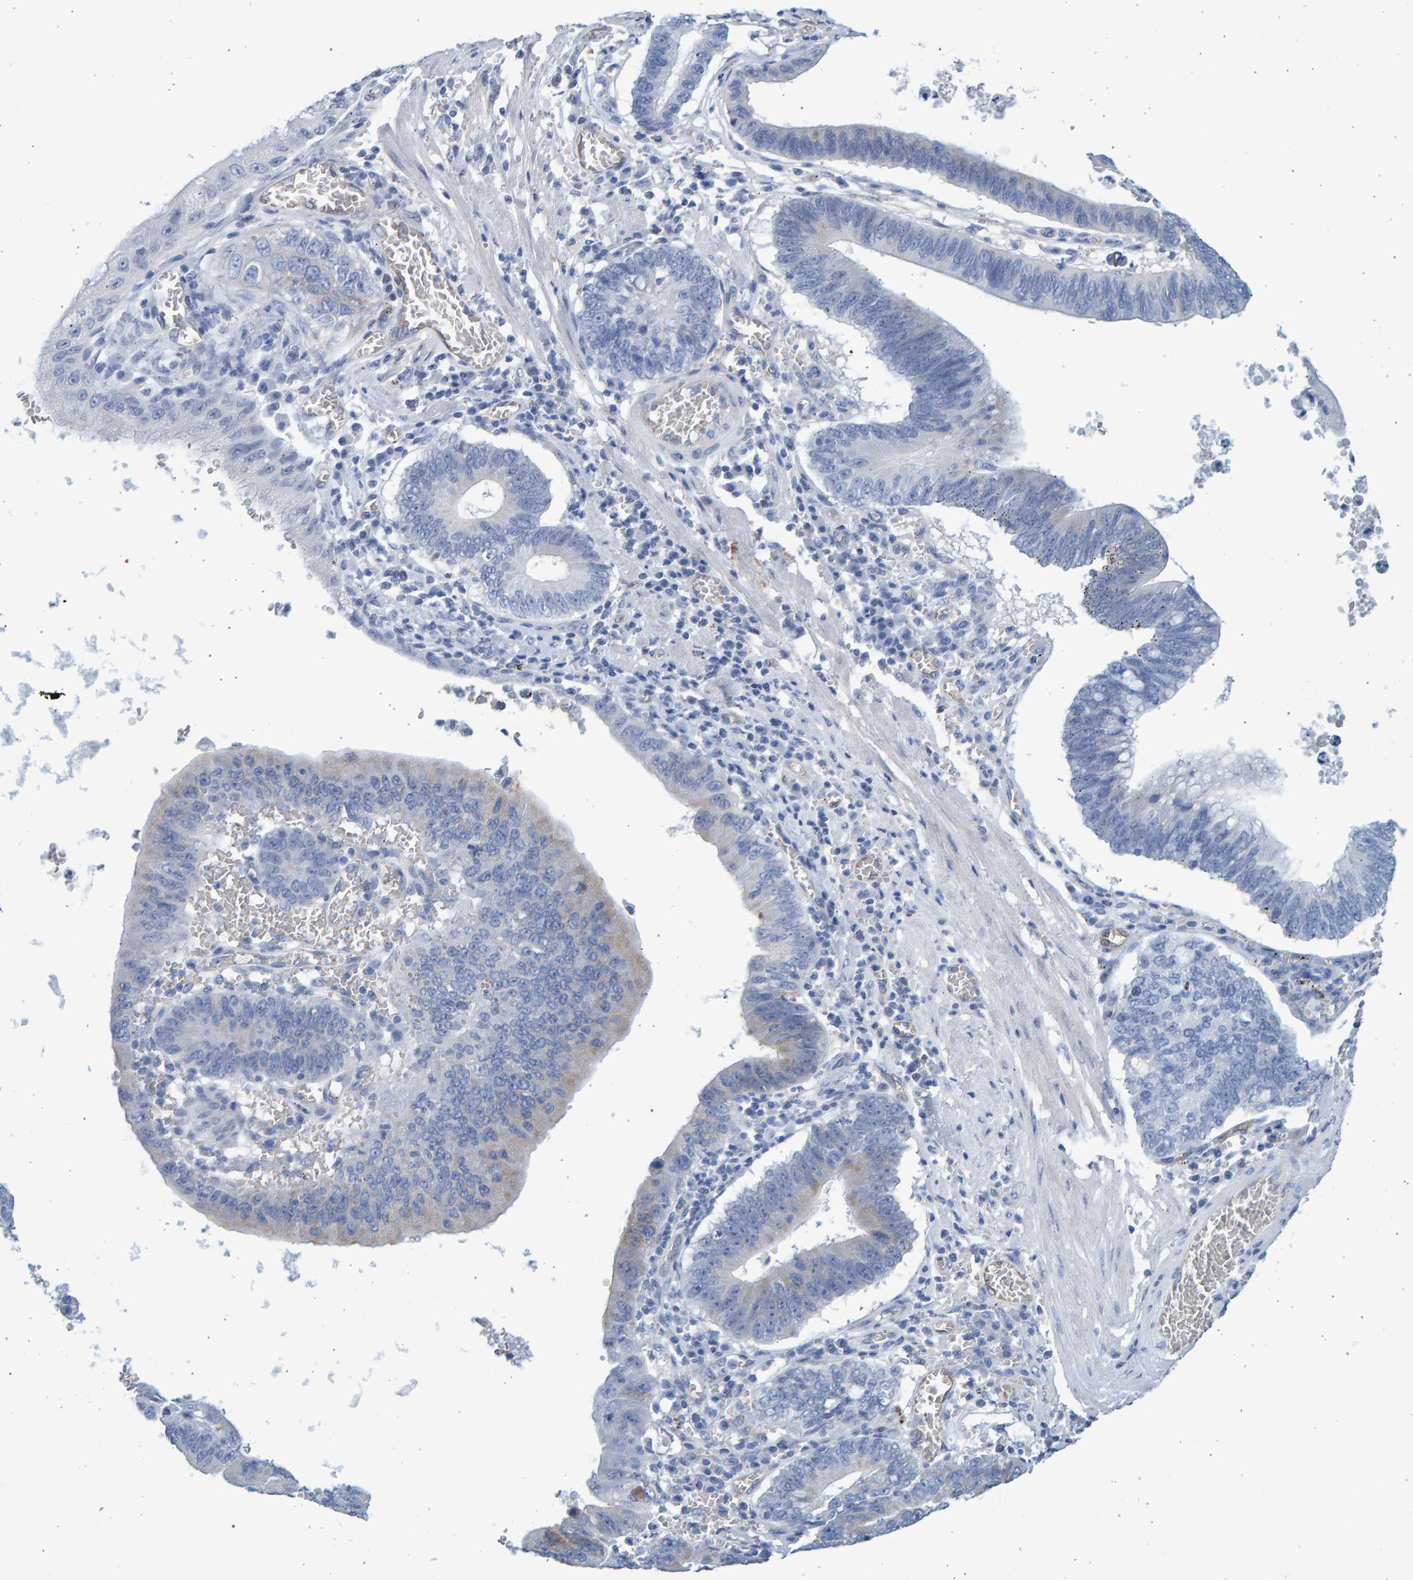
{"staining": {"intensity": "negative", "quantity": "none", "location": "none"}, "tissue": "stomach cancer", "cell_type": "Tumor cells", "image_type": "cancer", "snomed": [{"axis": "morphology", "description": "Adenocarcinoma, NOS"}, {"axis": "topography", "description": "Stomach"}, {"axis": "topography", "description": "Gastric cardia"}], "caption": "The micrograph reveals no significant positivity in tumor cells of stomach cancer.", "gene": "SLC34A3", "patient": {"sex": "male", "age": 59}}